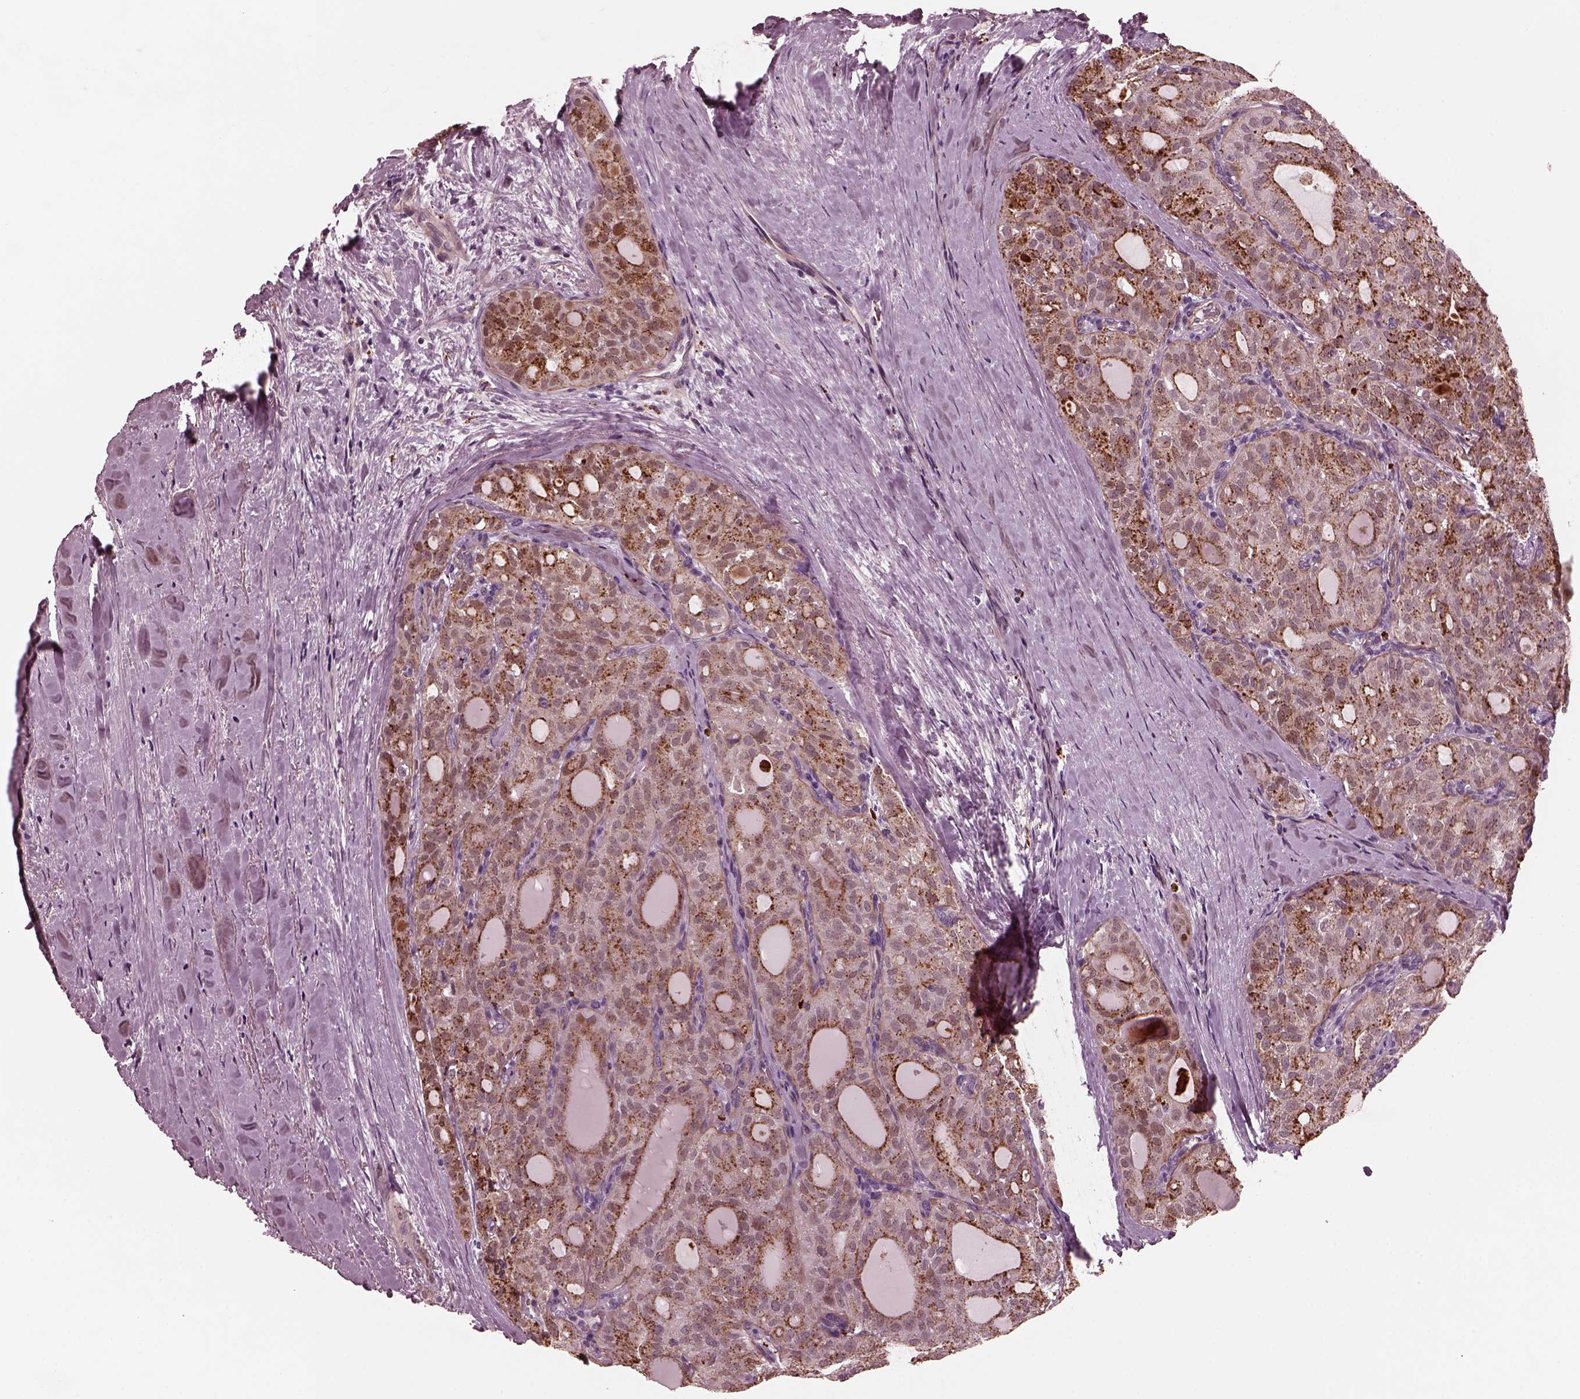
{"staining": {"intensity": "moderate", "quantity": ">75%", "location": "cytoplasmic/membranous"}, "tissue": "thyroid cancer", "cell_type": "Tumor cells", "image_type": "cancer", "snomed": [{"axis": "morphology", "description": "Follicular adenoma carcinoma, NOS"}, {"axis": "topography", "description": "Thyroid gland"}], "caption": "A micrograph of thyroid follicular adenoma carcinoma stained for a protein exhibits moderate cytoplasmic/membranous brown staining in tumor cells.", "gene": "KIF6", "patient": {"sex": "male", "age": 75}}